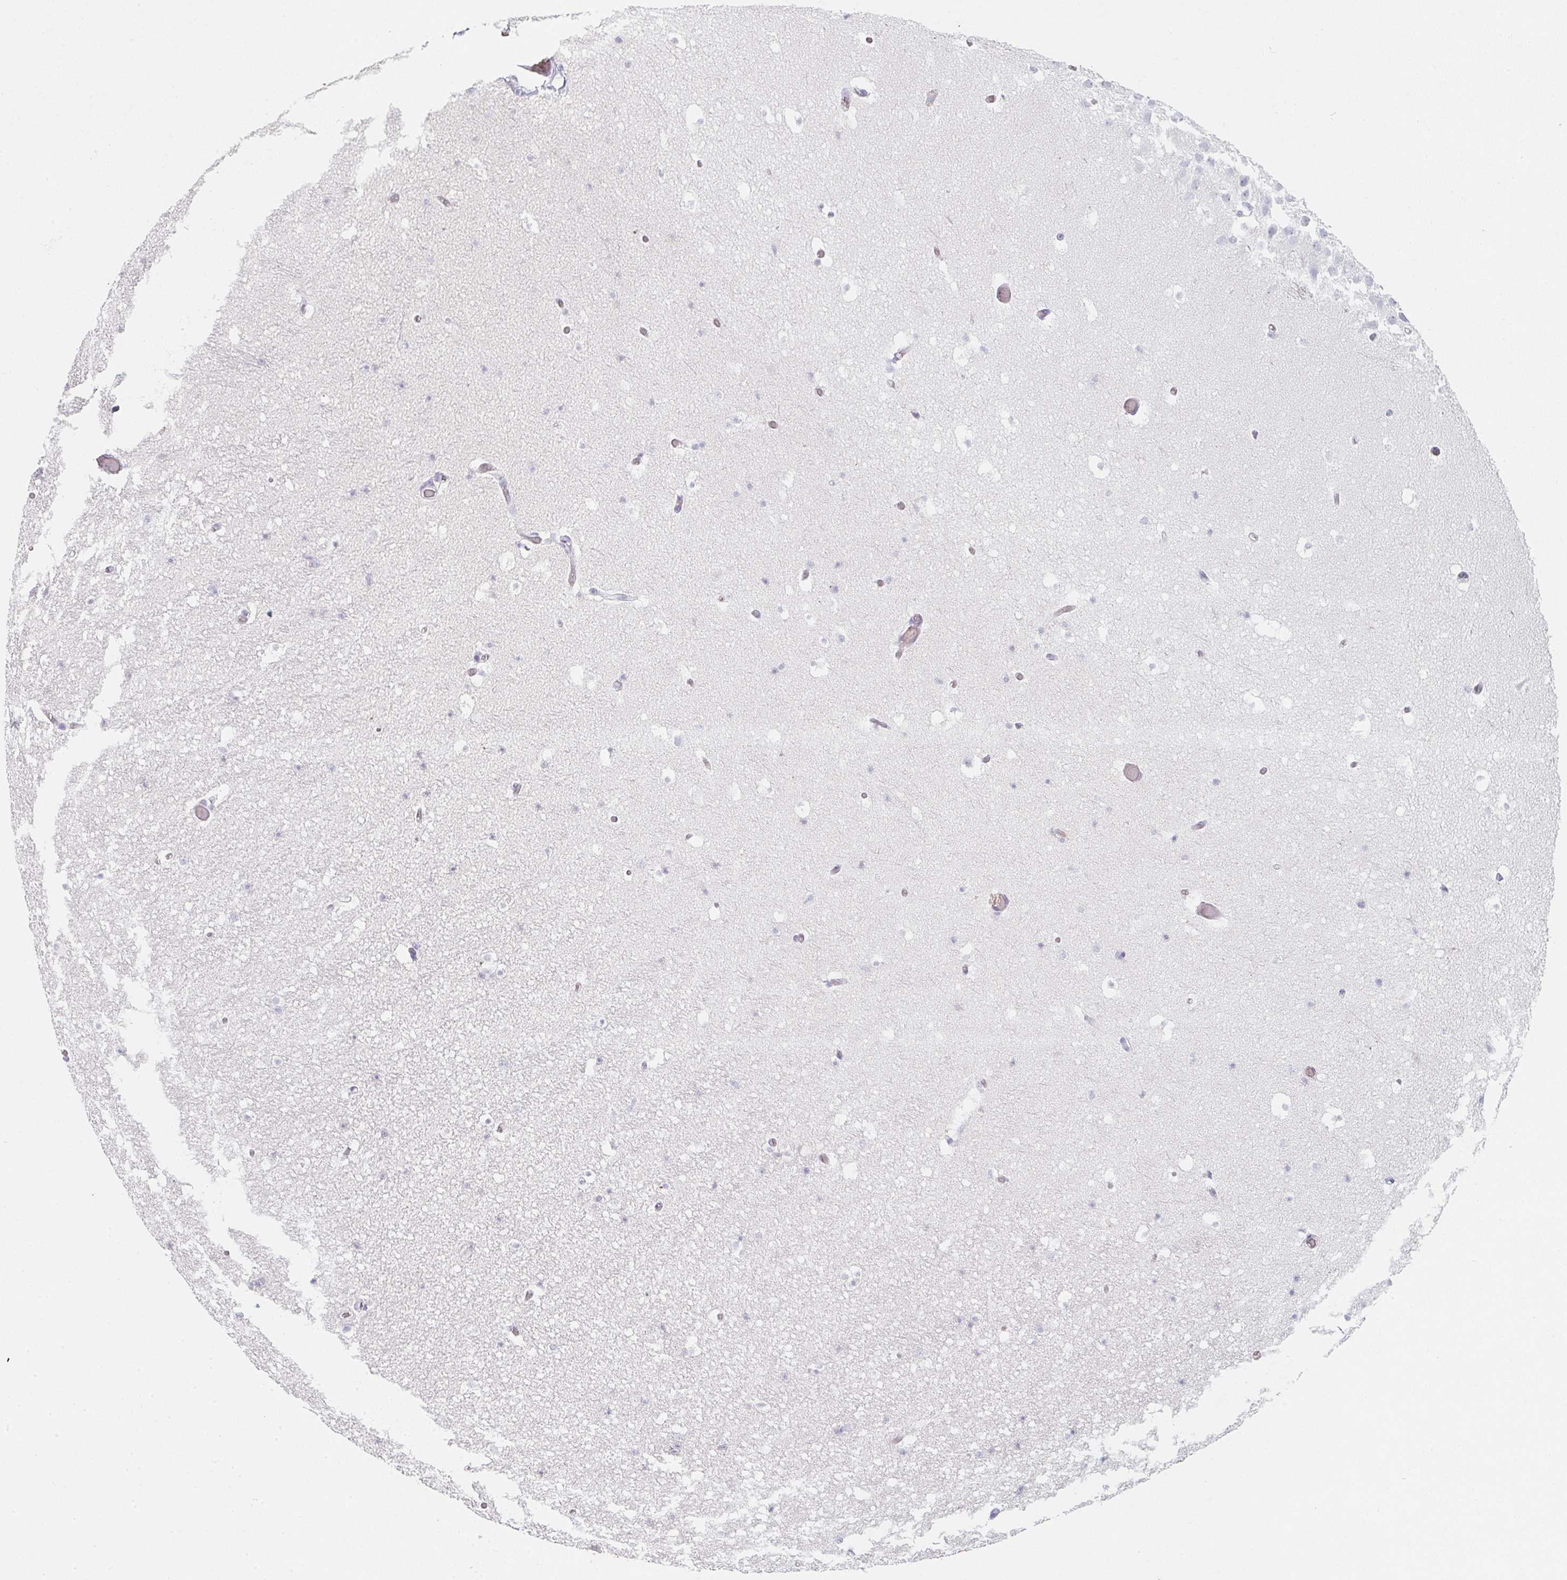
{"staining": {"intensity": "negative", "quantity": "none", "location": "none"}, "tissue": "hippocampus", "cell_type": "Glial cells", "image_type": "normal", "snomed": [{"axis": "morphology", "description": "Normal tissue, NOS"}, {"axis": "topography", "description": "Hippocampus"}], "caption": "There is no significant positivity in glial cells of hippocampus. (Stains: DAB IHC with hematoxylin counter stain, Microscopy: brightfield microscopy at high magnification).", "gene": "DCD", "patient": {"sex": "male", "age": 26}}